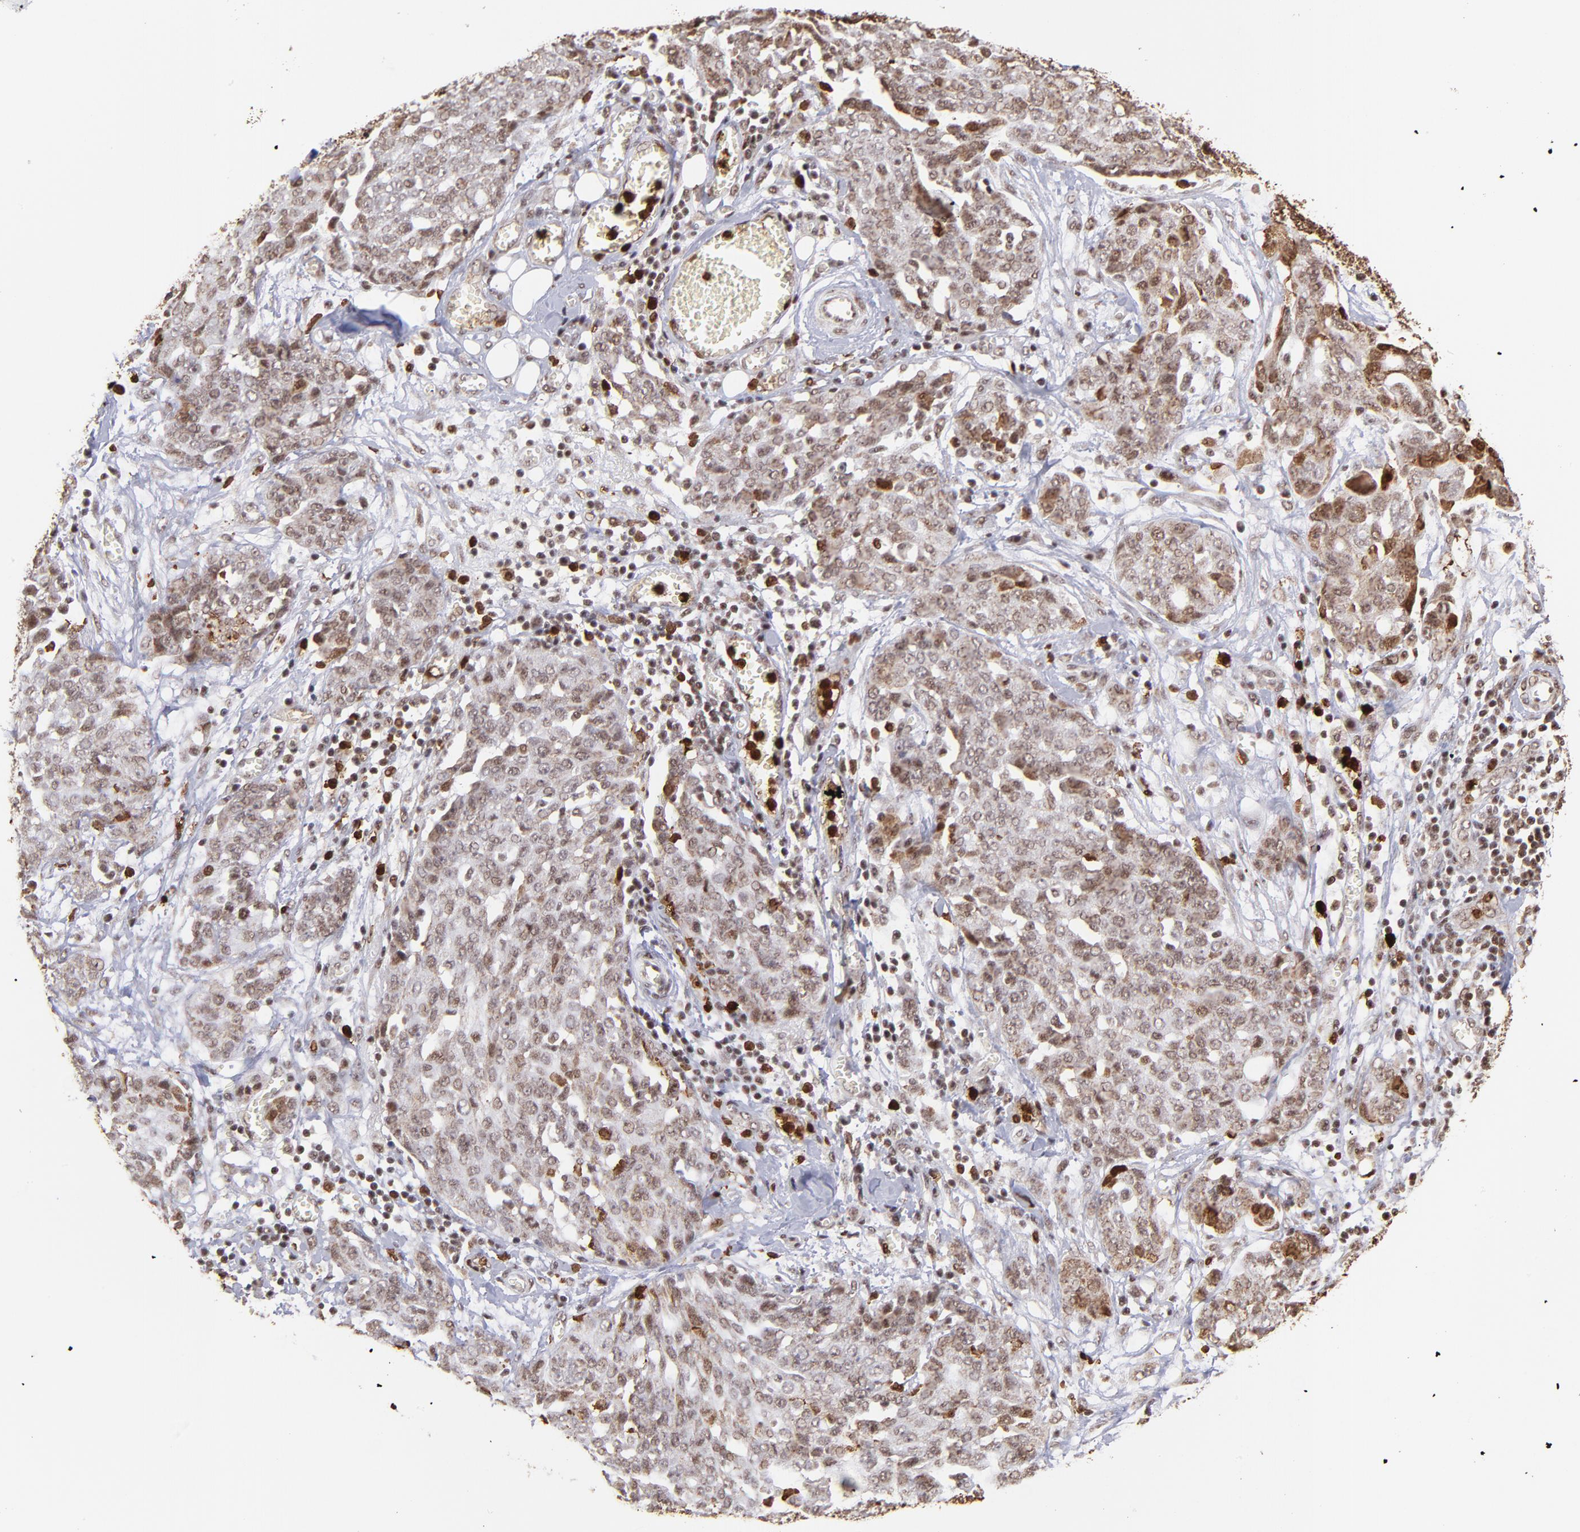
{"staining": {"intensity": "moderate", "quantity": ">75%", "location": "cytoplasmic/membranous,nuclear"}, "tissue": "ovarian cancer", "cell_type": "Tumor cells", "image_type": "cancer", "snomed": [{"axis": "morphology", "description": "Cystadenocarcinoma, serous, NOS"}, {"axis": "topography", "description": "Soft tissue"}, {"axis": "topography", "description": "Ovary"}], "caption": "Brown immunohistochemical staining in human ovarian serous cystadenocarcinoma reveals moderate cytoplasmic/membranous and nuclear positivity in approximately >75% of tumor cells.", "gene": "ZFX", "patient": {"sex": "female", "age": 57}}